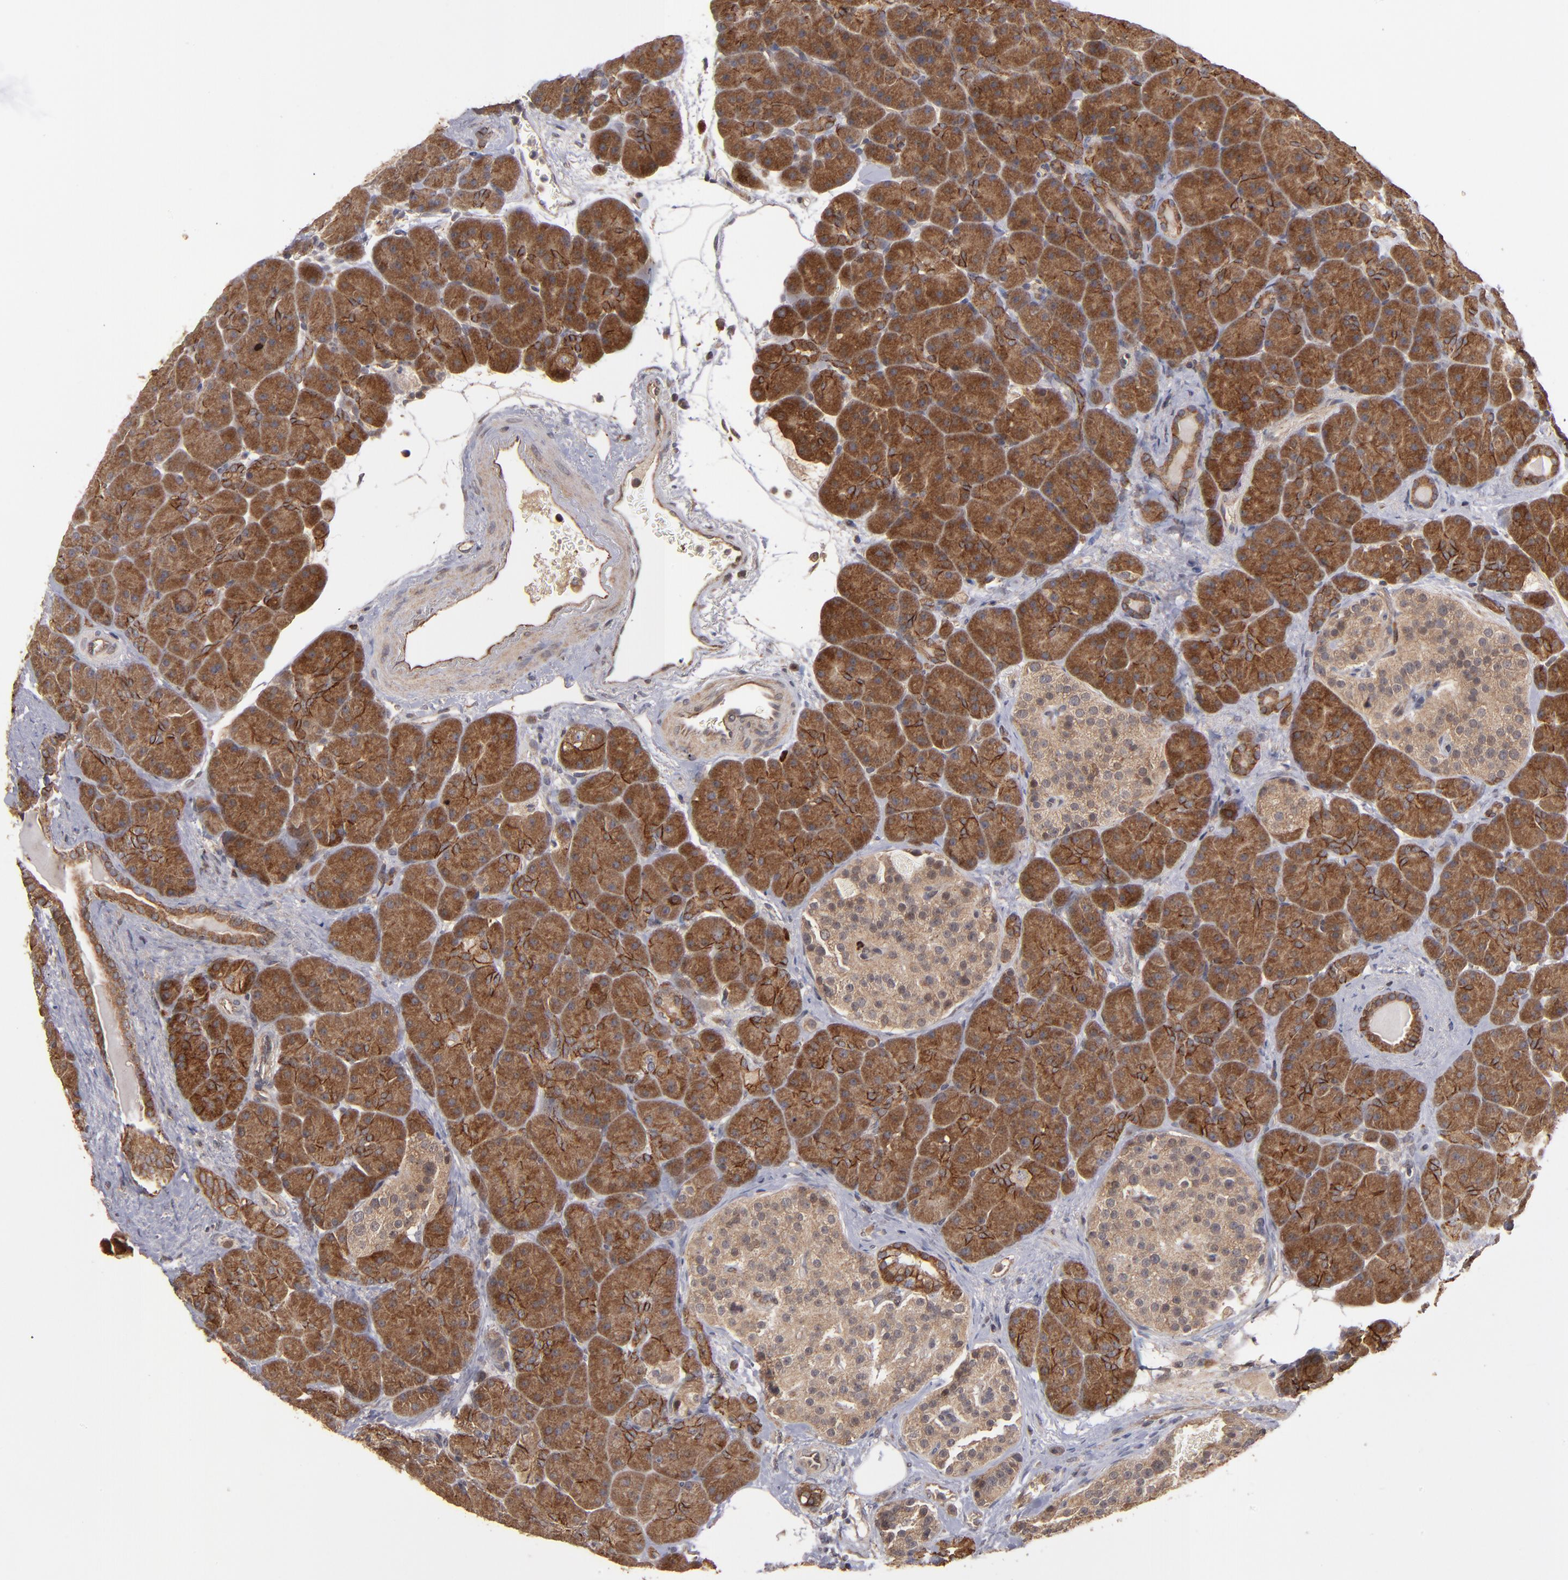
{"staining": {"intensity": "strong", "quantity": ">75%", "location": "cytoplasmic/membranous"}, "tissue": "pancreas", "cell_type": "Exocrine glandular cells", "image_type": "normal", "snomed": [{"axis": "morphology", "description": "Normal tissue, NOS"}, {"axis": "topography", "description": "Pancreas"}], "caption": "Exocrine glandular cells demonstrate high levels of strong cytoplasmic/membranous positivity in about >75% of cells in benign human pancreas.", "gene": "BDKRB1", "patient": {"sex": "male", "age": 66}}